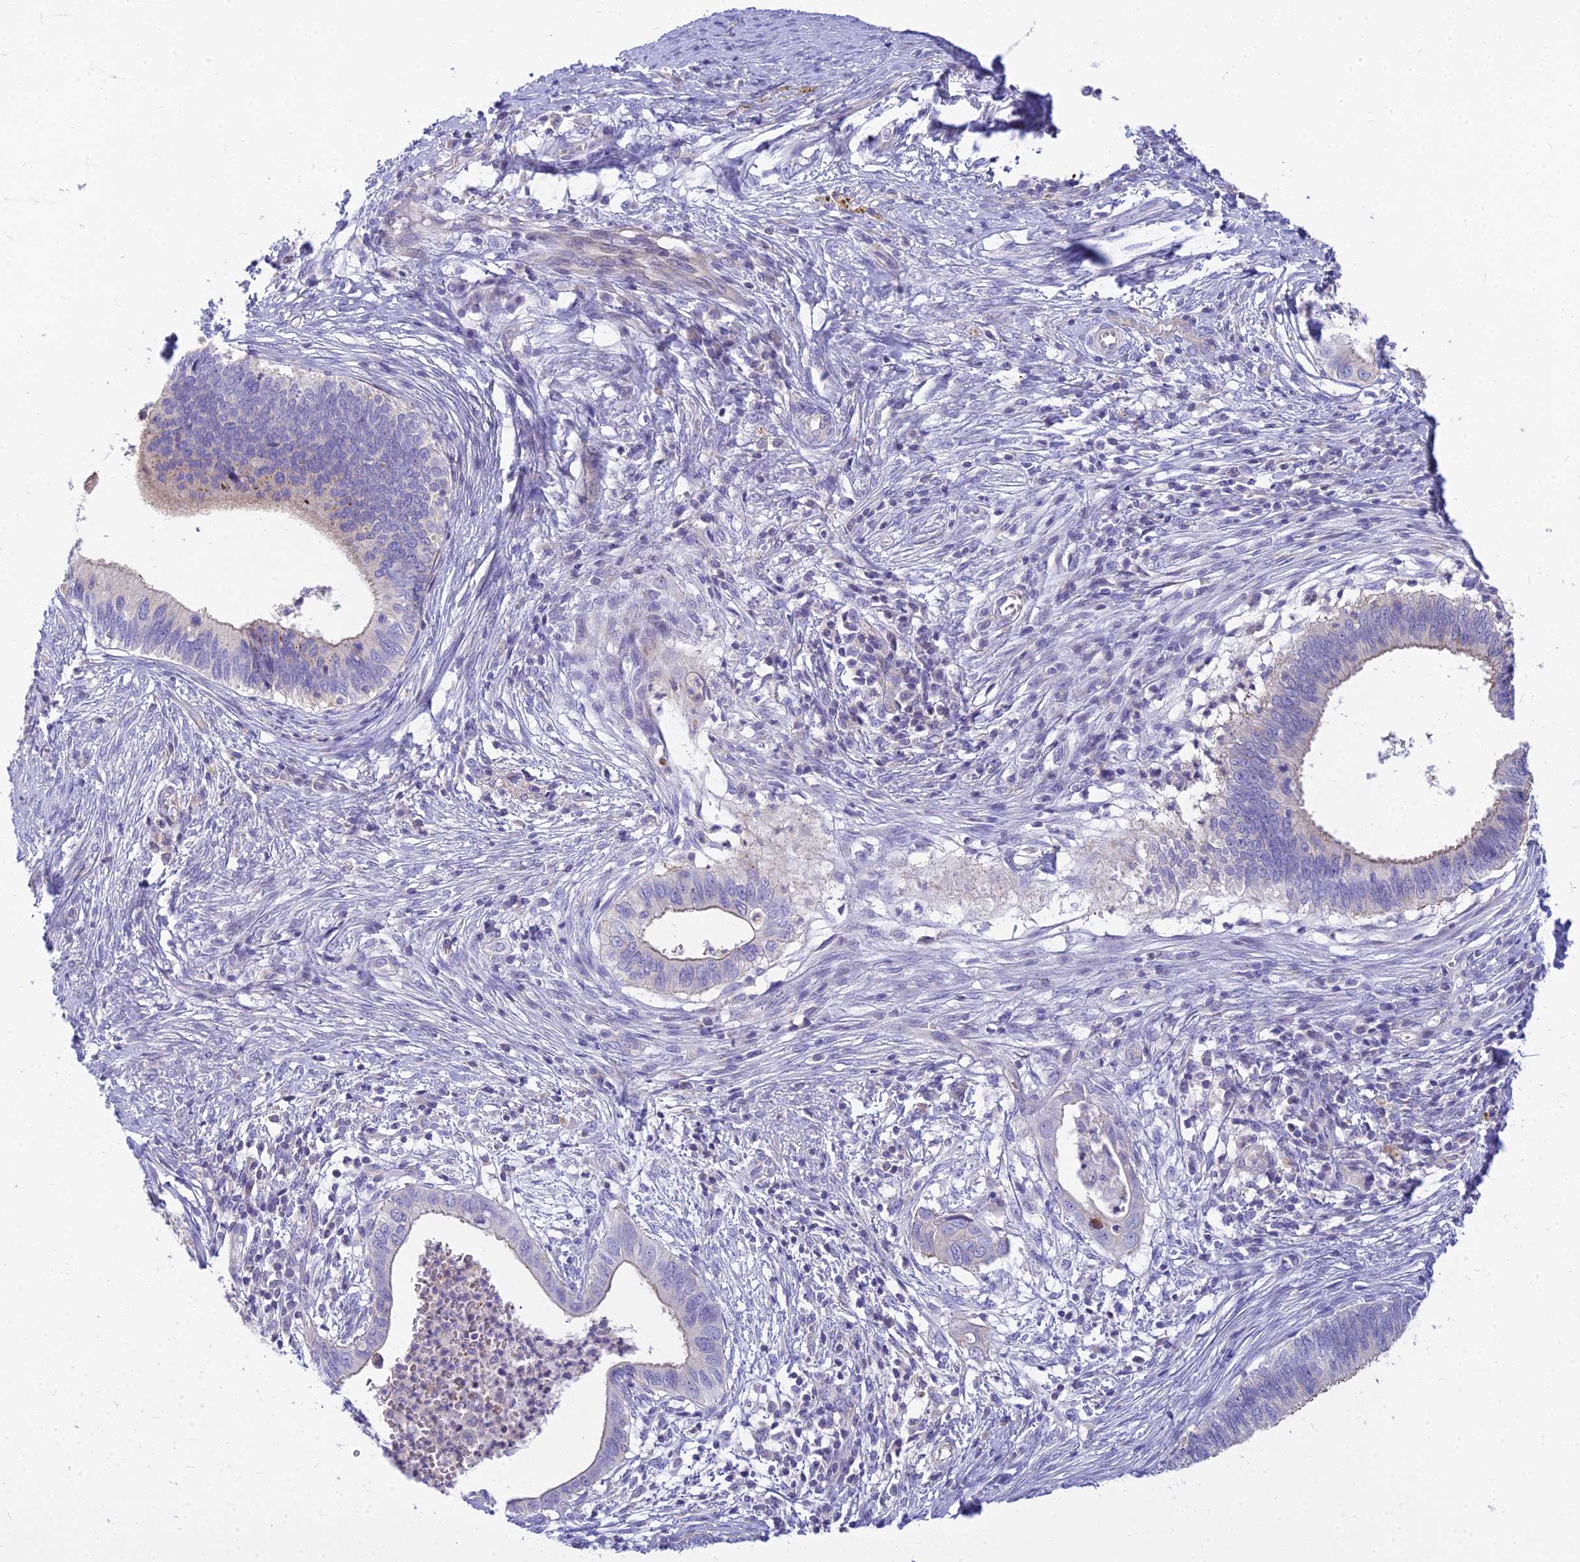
{"staining": {"intensity": "weak", "quantity": "<25%", "location": "cytoplasmic/membranous"}, "tissue": "cervical cancer", "cell_type": "Tumor cells", "image_type": "cancer", "snomed": [{"axis": "morphology", "description": "Adenocarcinoma, NOS"}, {"axis": "topography", "description": "Cervix"}], "caption": "Immunohistochemical staining of cervical cancer (adenocarcinoma) exhibits no significant positivity in tumor cells.", "gene": "SMIM24", "patient": {"sex": "female", "age": 42}}